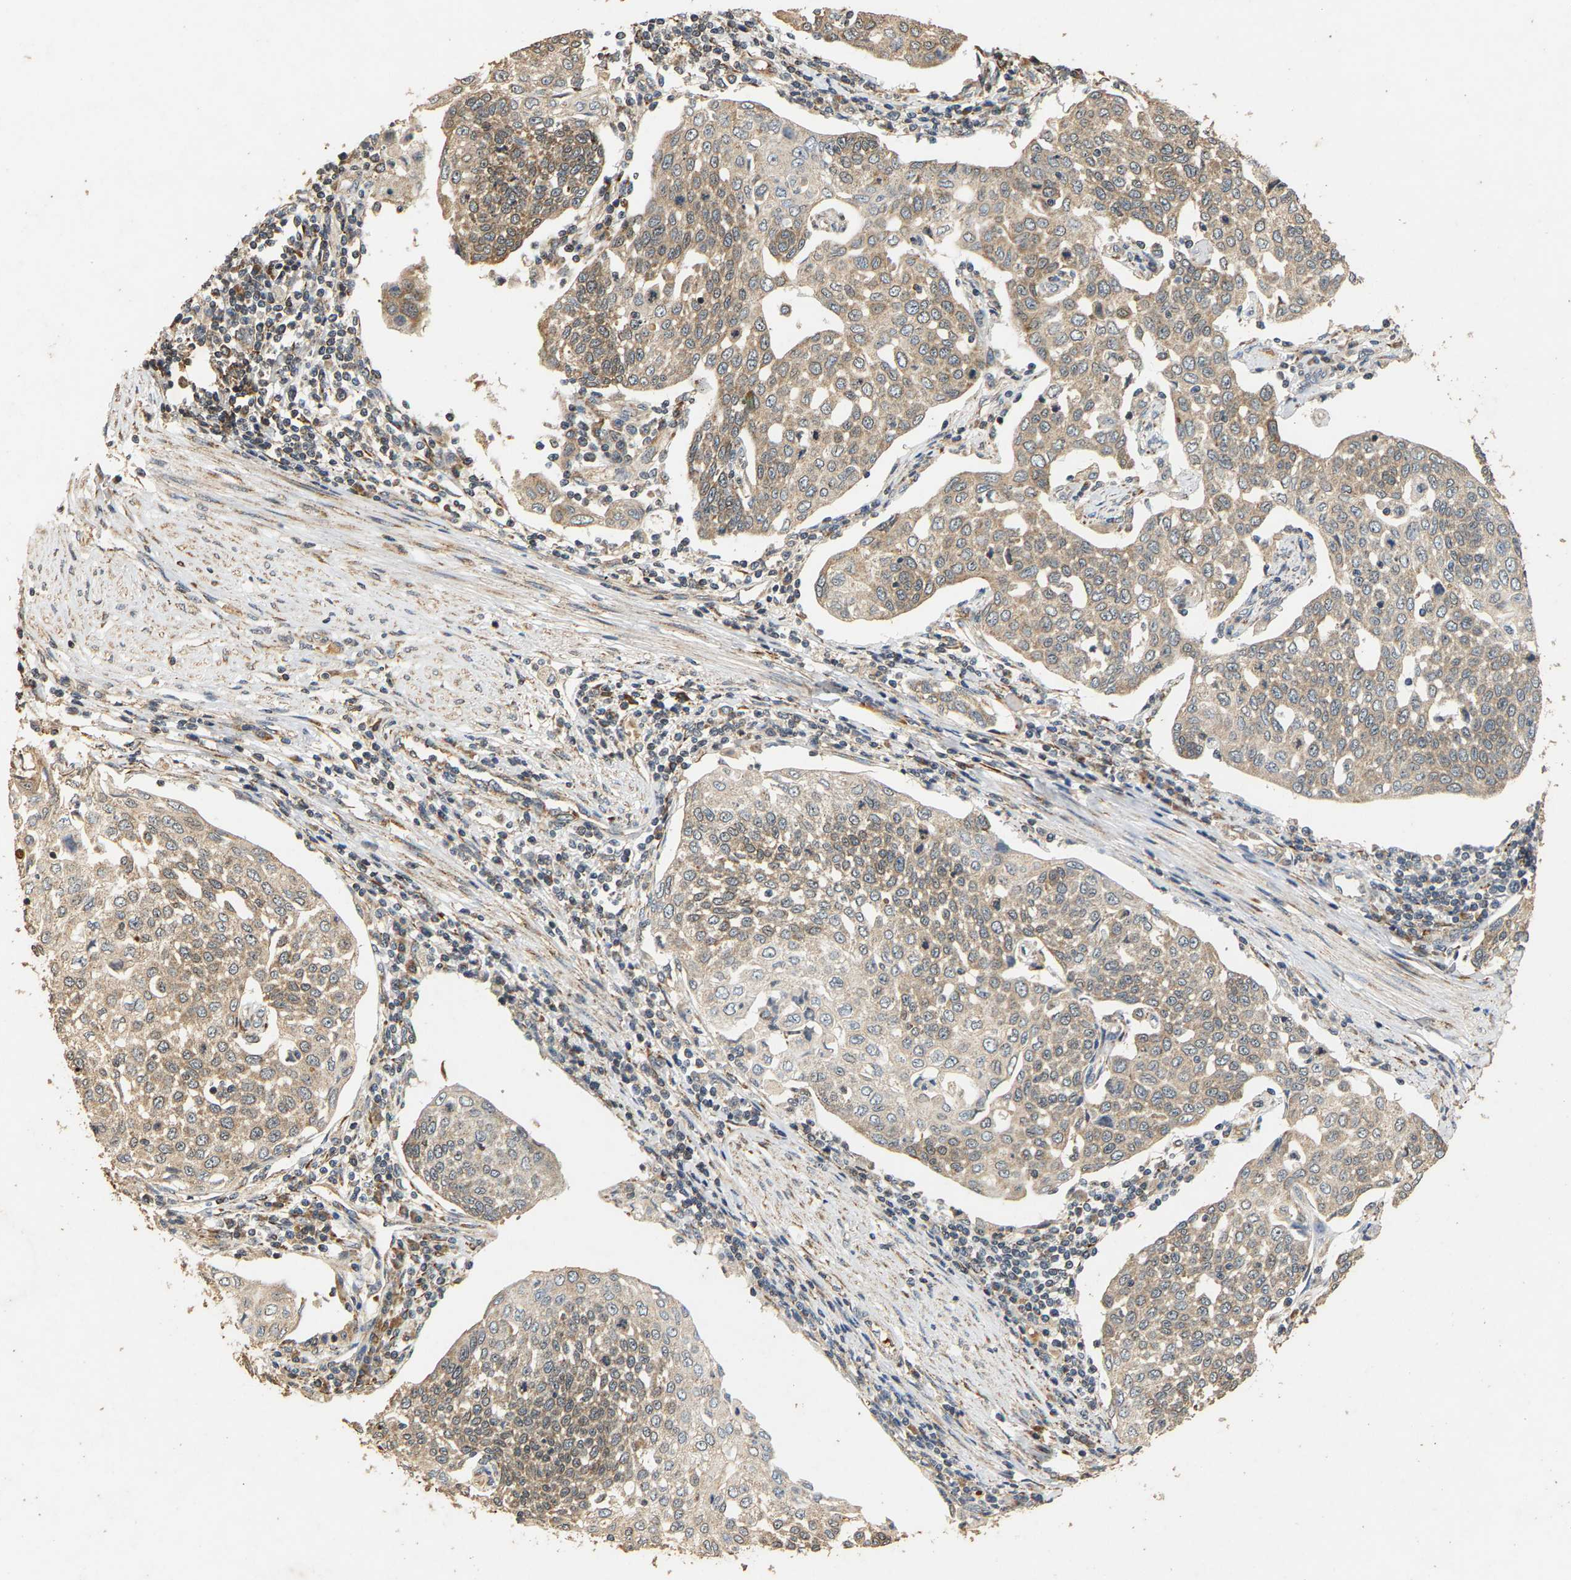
{"staining": {"intensity": "weak", "quantity": ">75%", "location": "cytoplasmic/membranous"}, "tissue": "cervical cancer", "cell_type": "Tumor cells", "image_type": "cancer", "snomed": [{"axis": "morphology", "description": "Squamous cell carcinoma, NOS"}, {"axis": "topography", "description": "Cervix"}], "caption": "IHC histopathology image of cervical cancer stained for a protein (brown), which exhibits low levels of weak cytoplasmic/membranous positivity in about >75% of tumor cells.", "gene": "CIDEC", "patient": {"sex": "female", "age": 34}}